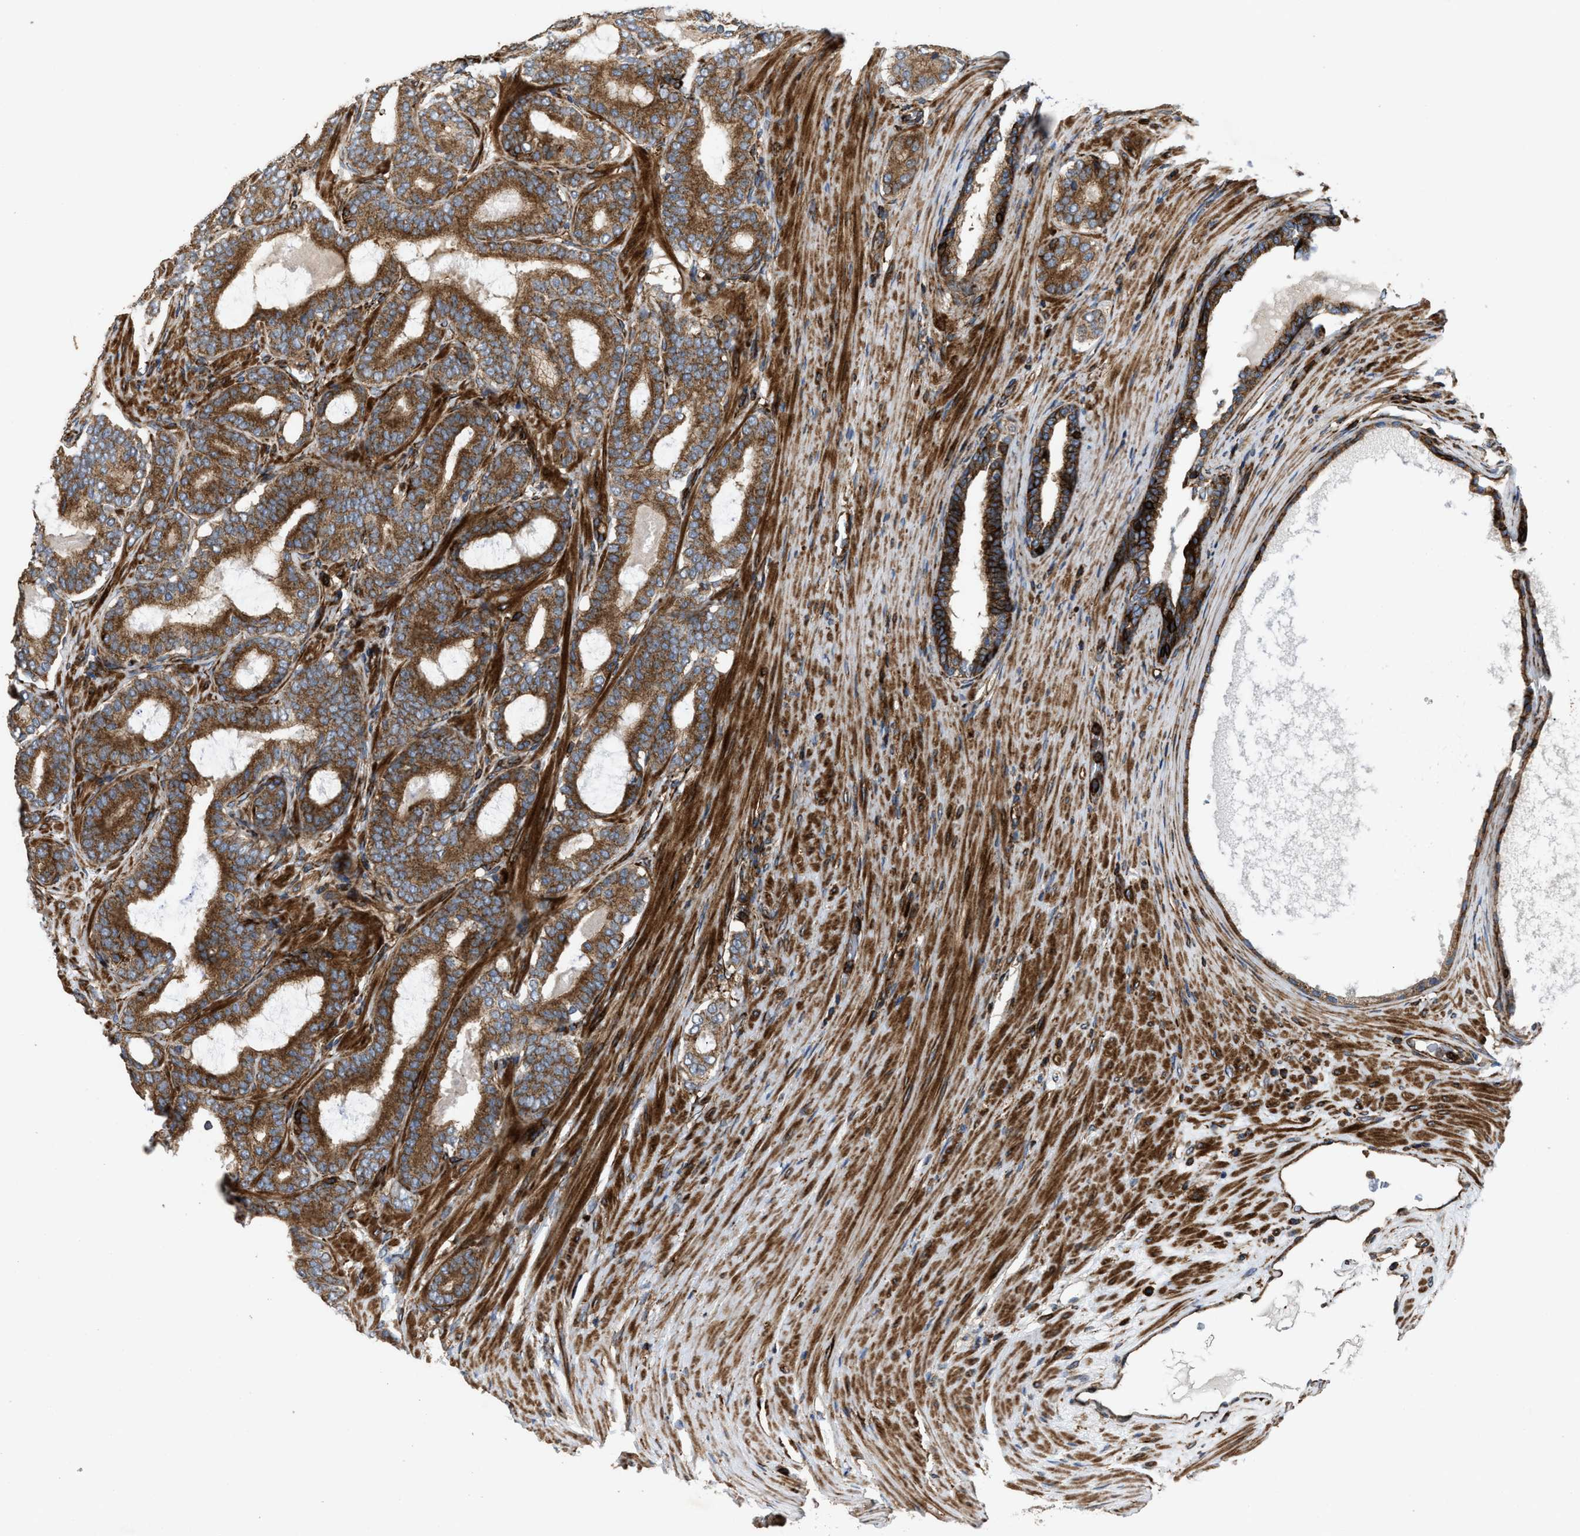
{"staining": {"intensity": "moderate", "quantity": ">75%", "location": "cytoplasmic/membranous"}, "tissue": "prostate cancer", "cell_type": "Tumor cells", "image_type": "cancer", "snomed": [{"axis": "morphology", "description": "Adenocarcinoma, High grade"}, {"axis": "topography", "description": "Prostate"}], "caption": "DAB (3,3'-diaminobenzidine) immunohistochemical staining of human adenocarcinoma (high-grade) (prostate) demonstrates moderate cytoplasmic/membranous protein positivity in approximately >75% of tumor cells. The protein is stained brown, and the nuclei are stained in blue (DAB IHC with brightfield microscopy, high magnification).", "gene": "EGLN1", "patient": {"sex": "male", "age": 60}}